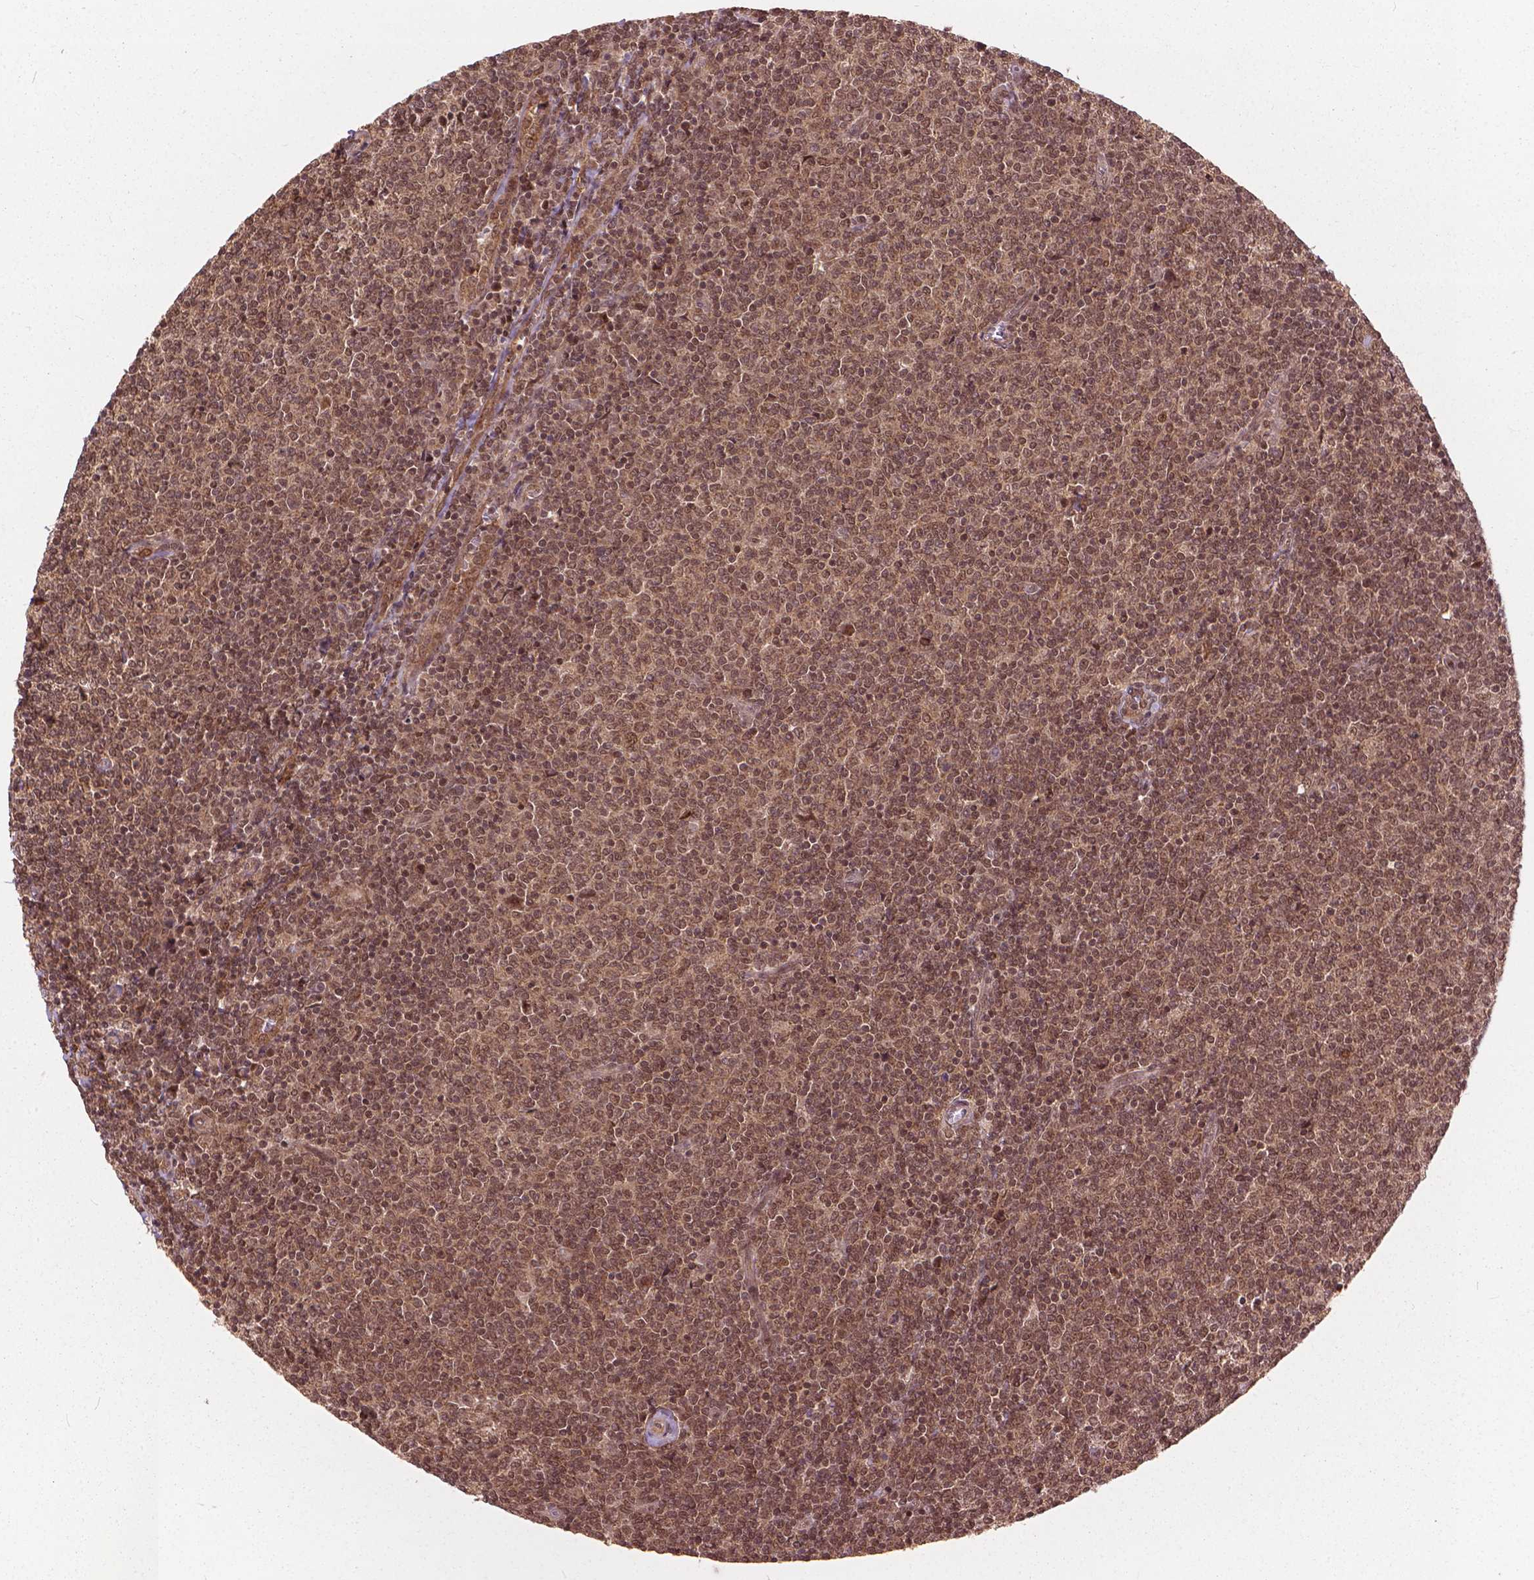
{"staining": {"intensity": "moderate", "quantity": ">75%", "location": "cytoplasmic/membranous,nuclear"}, "tissue": "lymphoma", "cell_type": "Tumor cells", "image_type": "cancer", "snomed": [{"axis": "morphology", "description": "Malignant lymphoma, non-Hodgkin's type, Low grade"}, {"axis": "topography", "description": "Lymph node"}], "caption": "Human malignant lymphoma, non-Hodgkin's type (low-grade) stained with a brown dye displays moderate cytoplasmic/membranous and nuclear positive staining in about >75% of tumor cells.", "gene": "SSU72", "patient": {"sex": "male", "age": 52}}